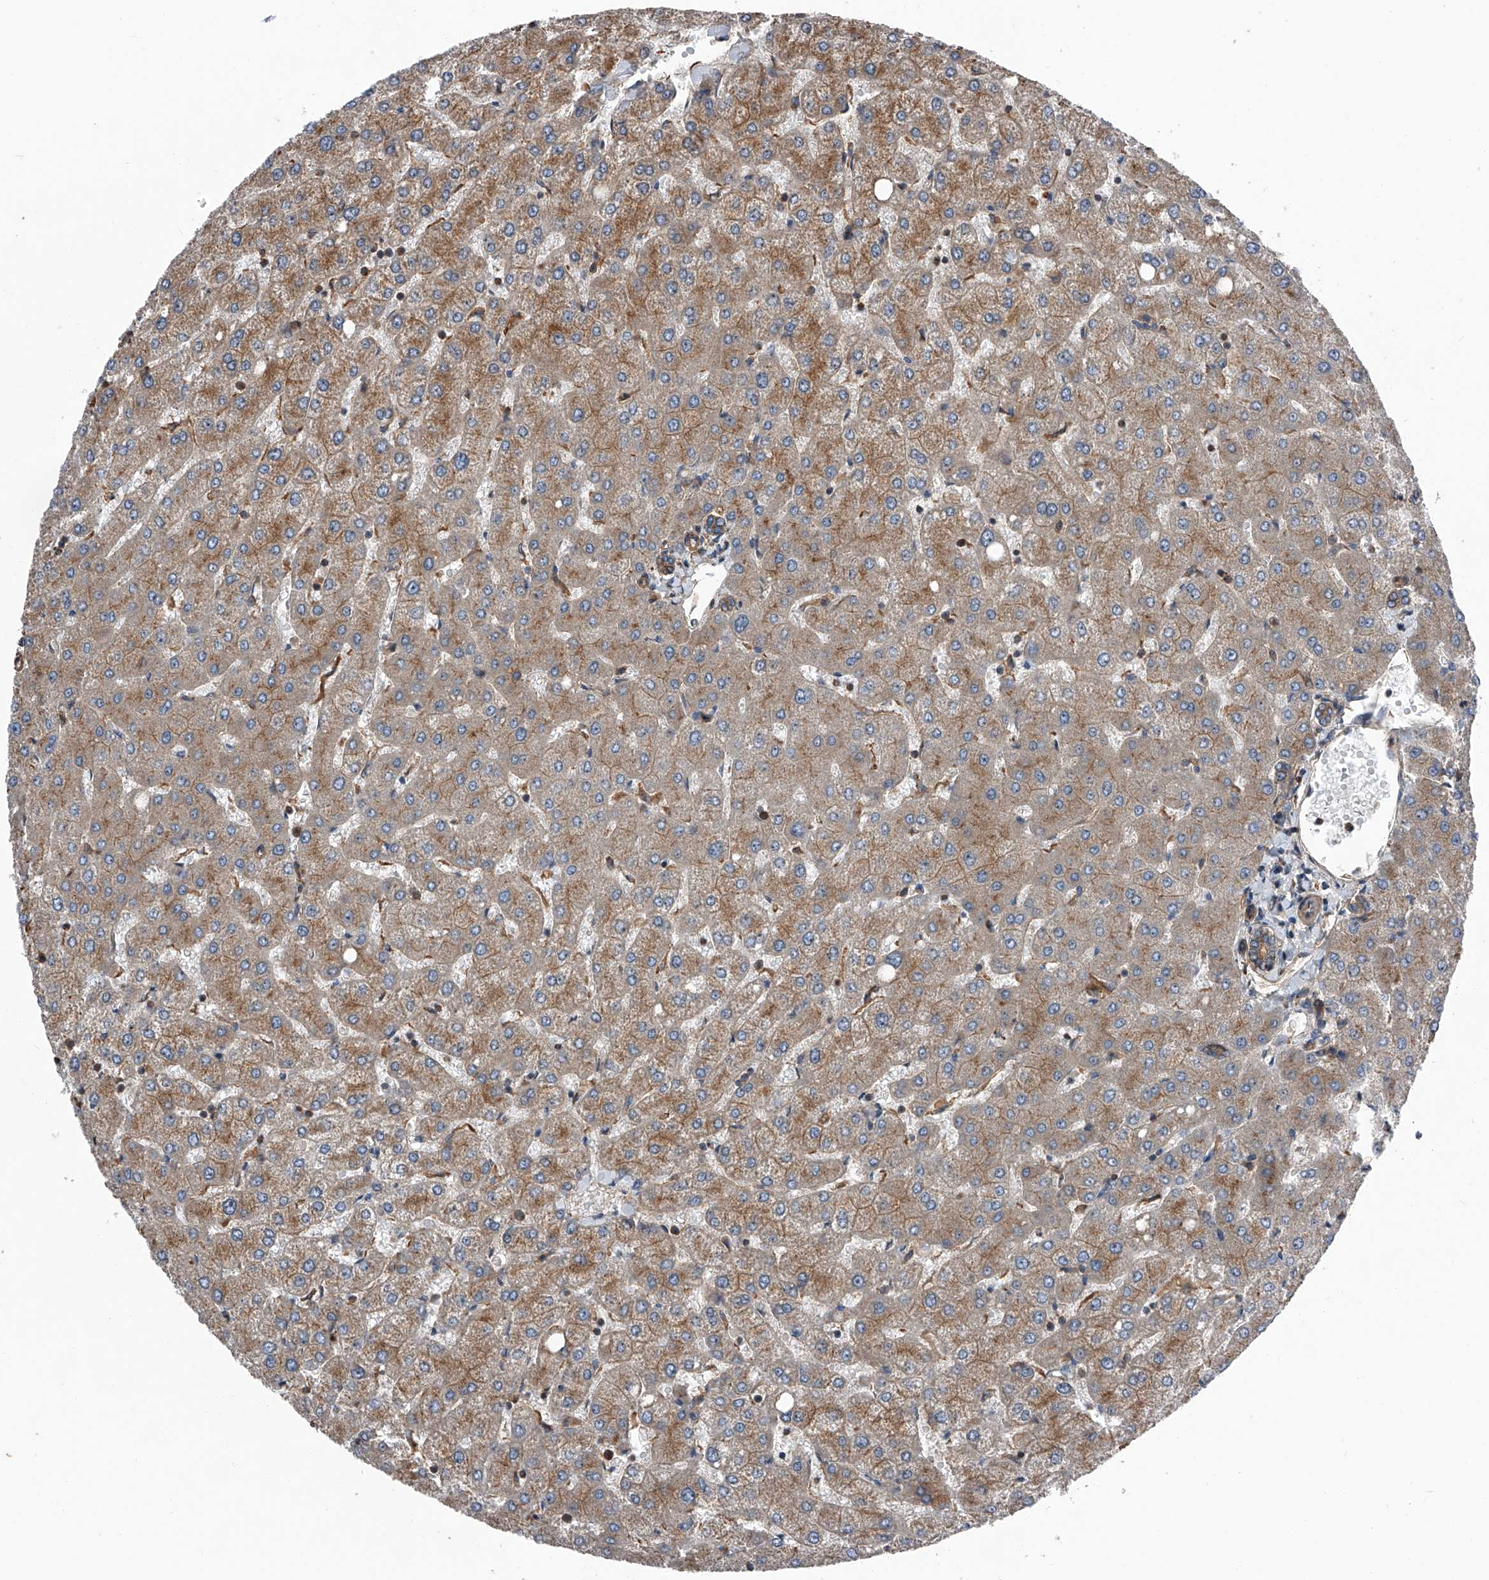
{"staining": {"intensity": "weak", "quantity": ">75%", "location": "cytoplasmic/membranous"}, "tissue": "liver", "cell_type": "Cholangiocytes", "image_type": "normal", "snomed": [{"axis": "morphology", "description": "Normal tissue, NOS"}, {"axis": "topography", "description": "Liver"}], "caption": "This is a photomicrograph of immunohistochemistry (IHC) staining of benign liver, which shows weak staining in the cytoplasmic/membranous of cholangiocytes.", "gene": "KCNJ2", "patient": {"sex": "female", "age": 54}}